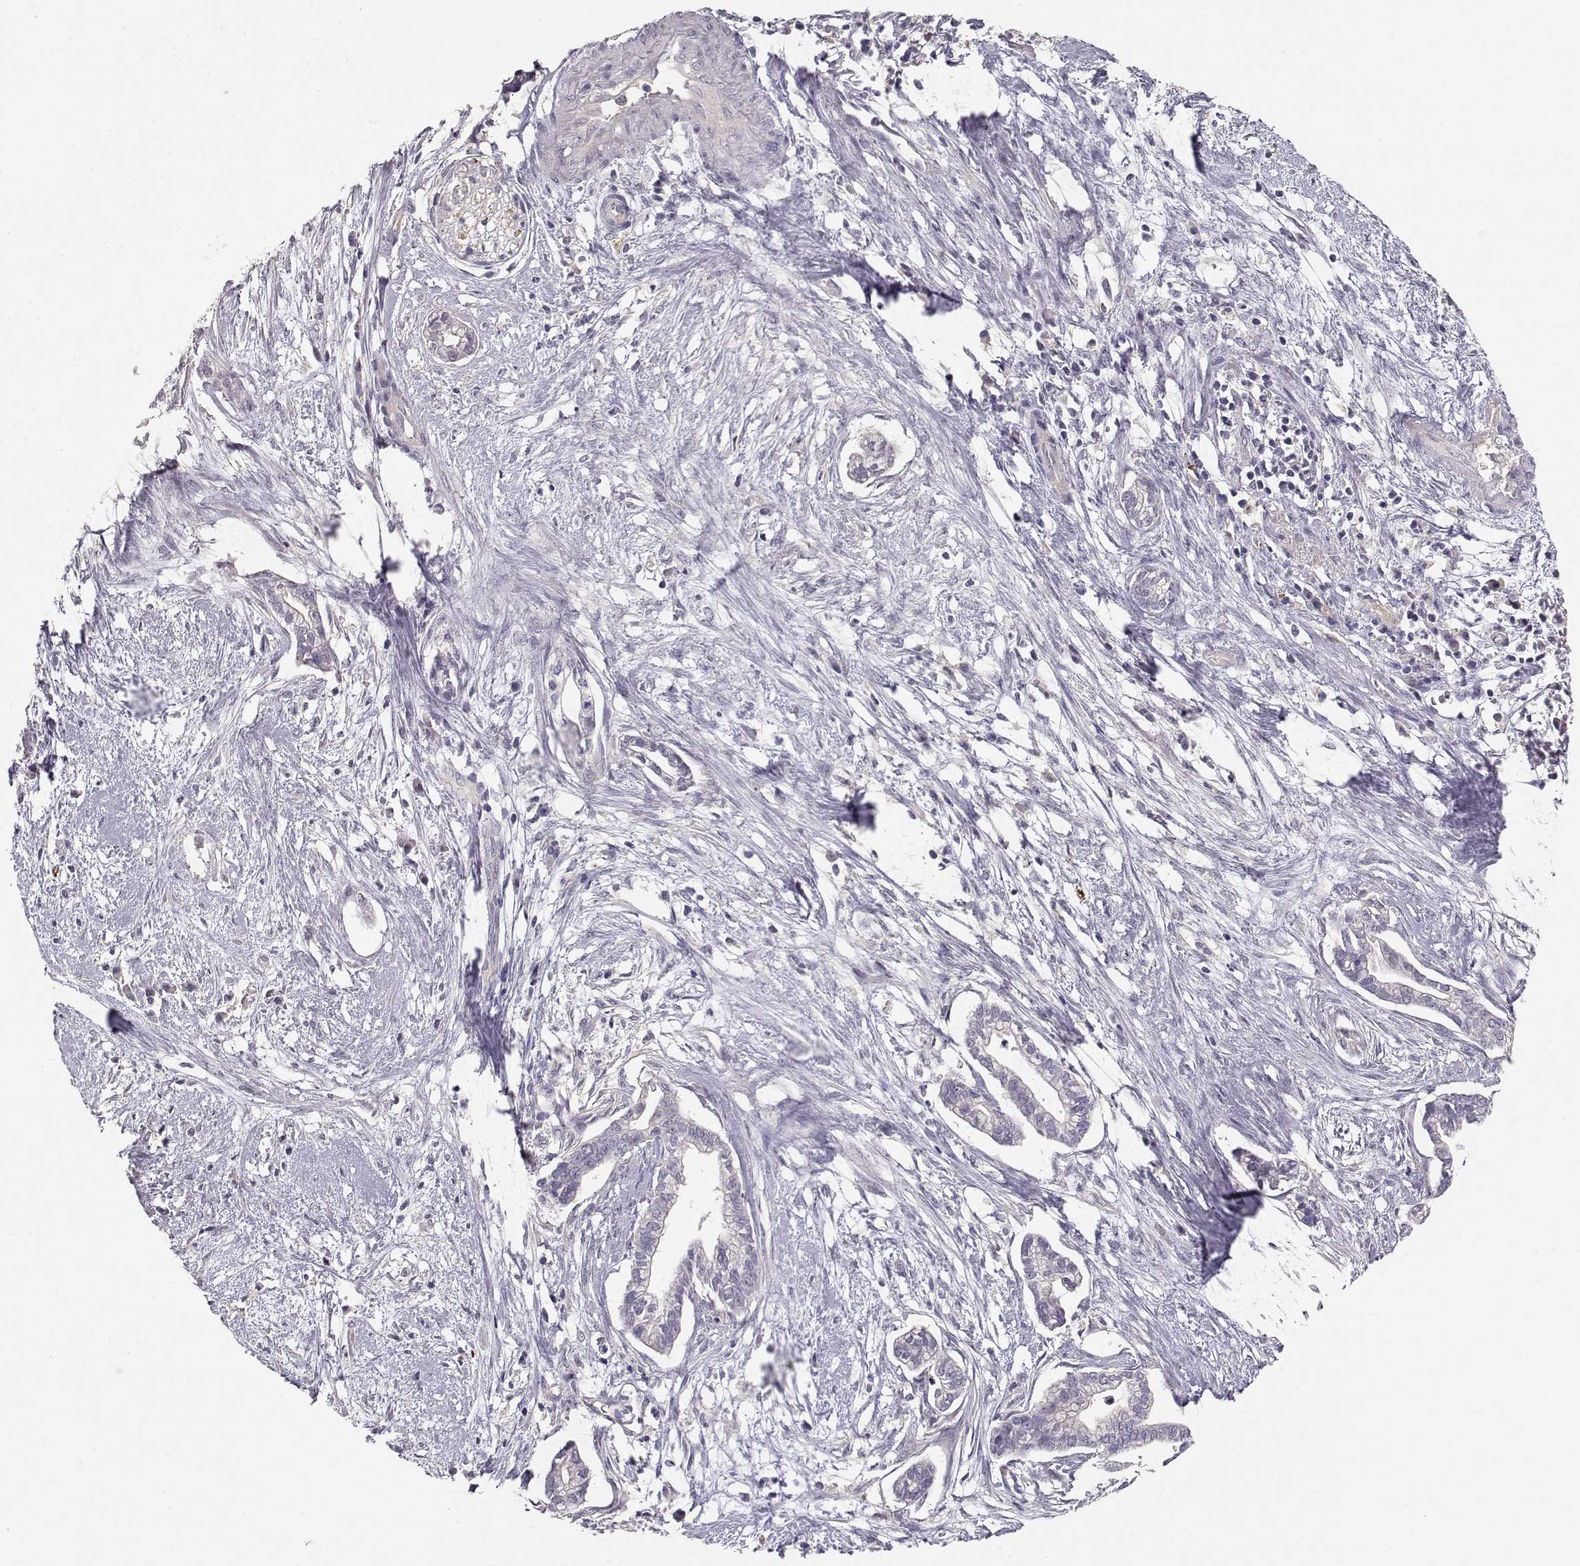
{"staining": {"intensity": "negative", "quantity": "none", "location": "none"}, "tissue": "cervical cancer", "cell_type": "Tumor cells", "image_type": "cancer", "snomed": [{"axis": "morphology", "description": "Adenocarcinoma, NOS"}, {"axis": "topography", "description": "Cervix"}], "caption": "High power microscopy photomicrograph of an immunohistochemistry (IHC) micrograph of cervical cancer (adenocarcinoma), revealing no significant positivity in tumor cells.", "gene": "ARHGAP8", "patient": {"sex": "female", "age": 62}}